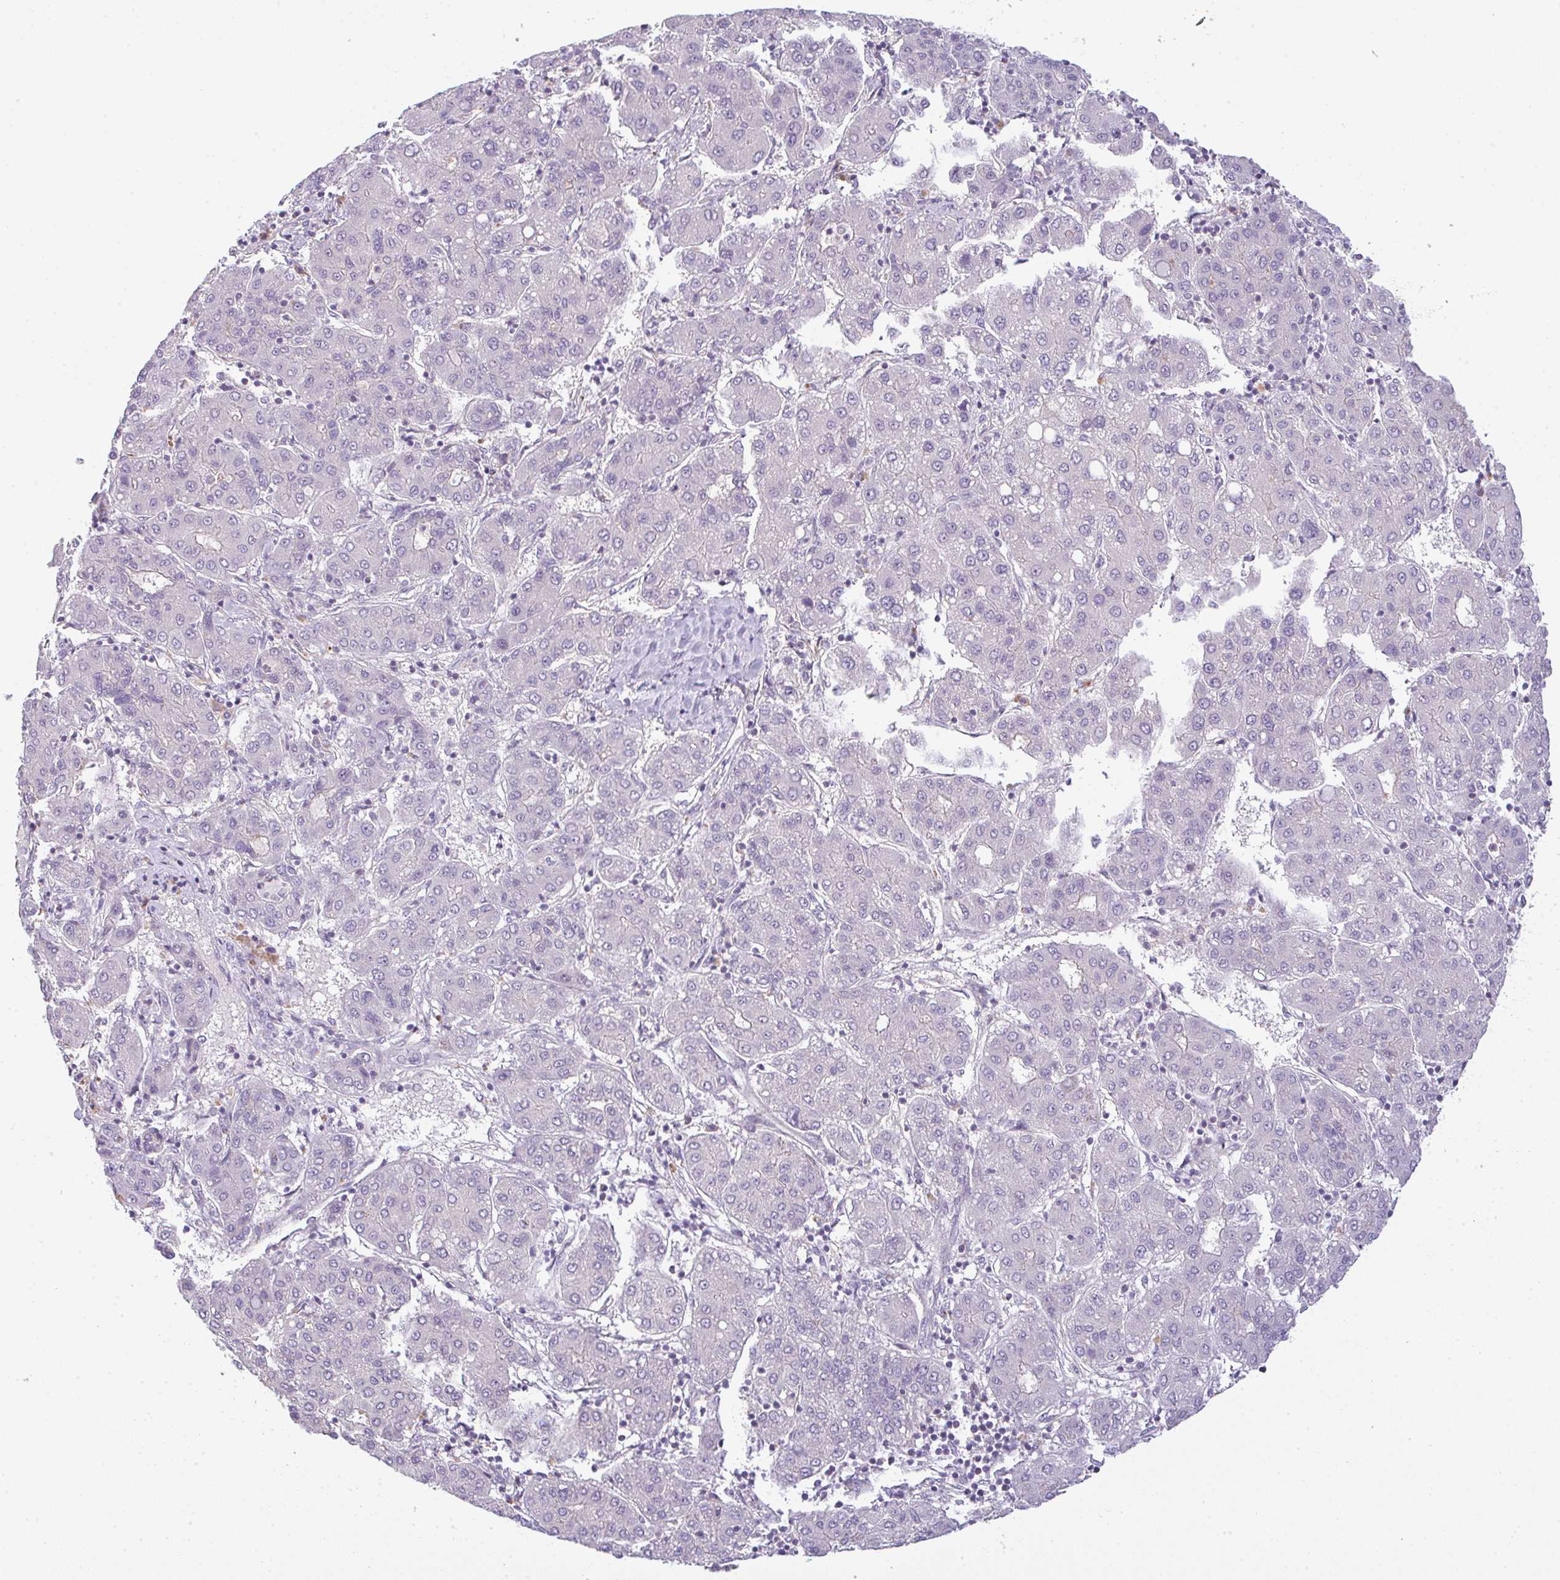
{"staining": {"intensity": "negative", "quantity": "none", "location": "none"}, "tissue": "liver cancer", "cell_type": "Tumor cells", "image_type": "cancer", "snomed": [{"axis": "morphology", "description": "Carcinoma, Hepatocellular, NOS"}, {"axis": "topography", "description": "Liver"}], "caption": "A high-resolution photomicrograph shows immunohistochemistry staining of liver hepatocellular carcinoma, which exhibits no significant staining in tumor cells. (DAB (3,3'-diaminobenzidine) immunohistochemistry (IHC), high magnification).", "gene": "CSE1L", "patient": {"sex": "male", "age": 65}}